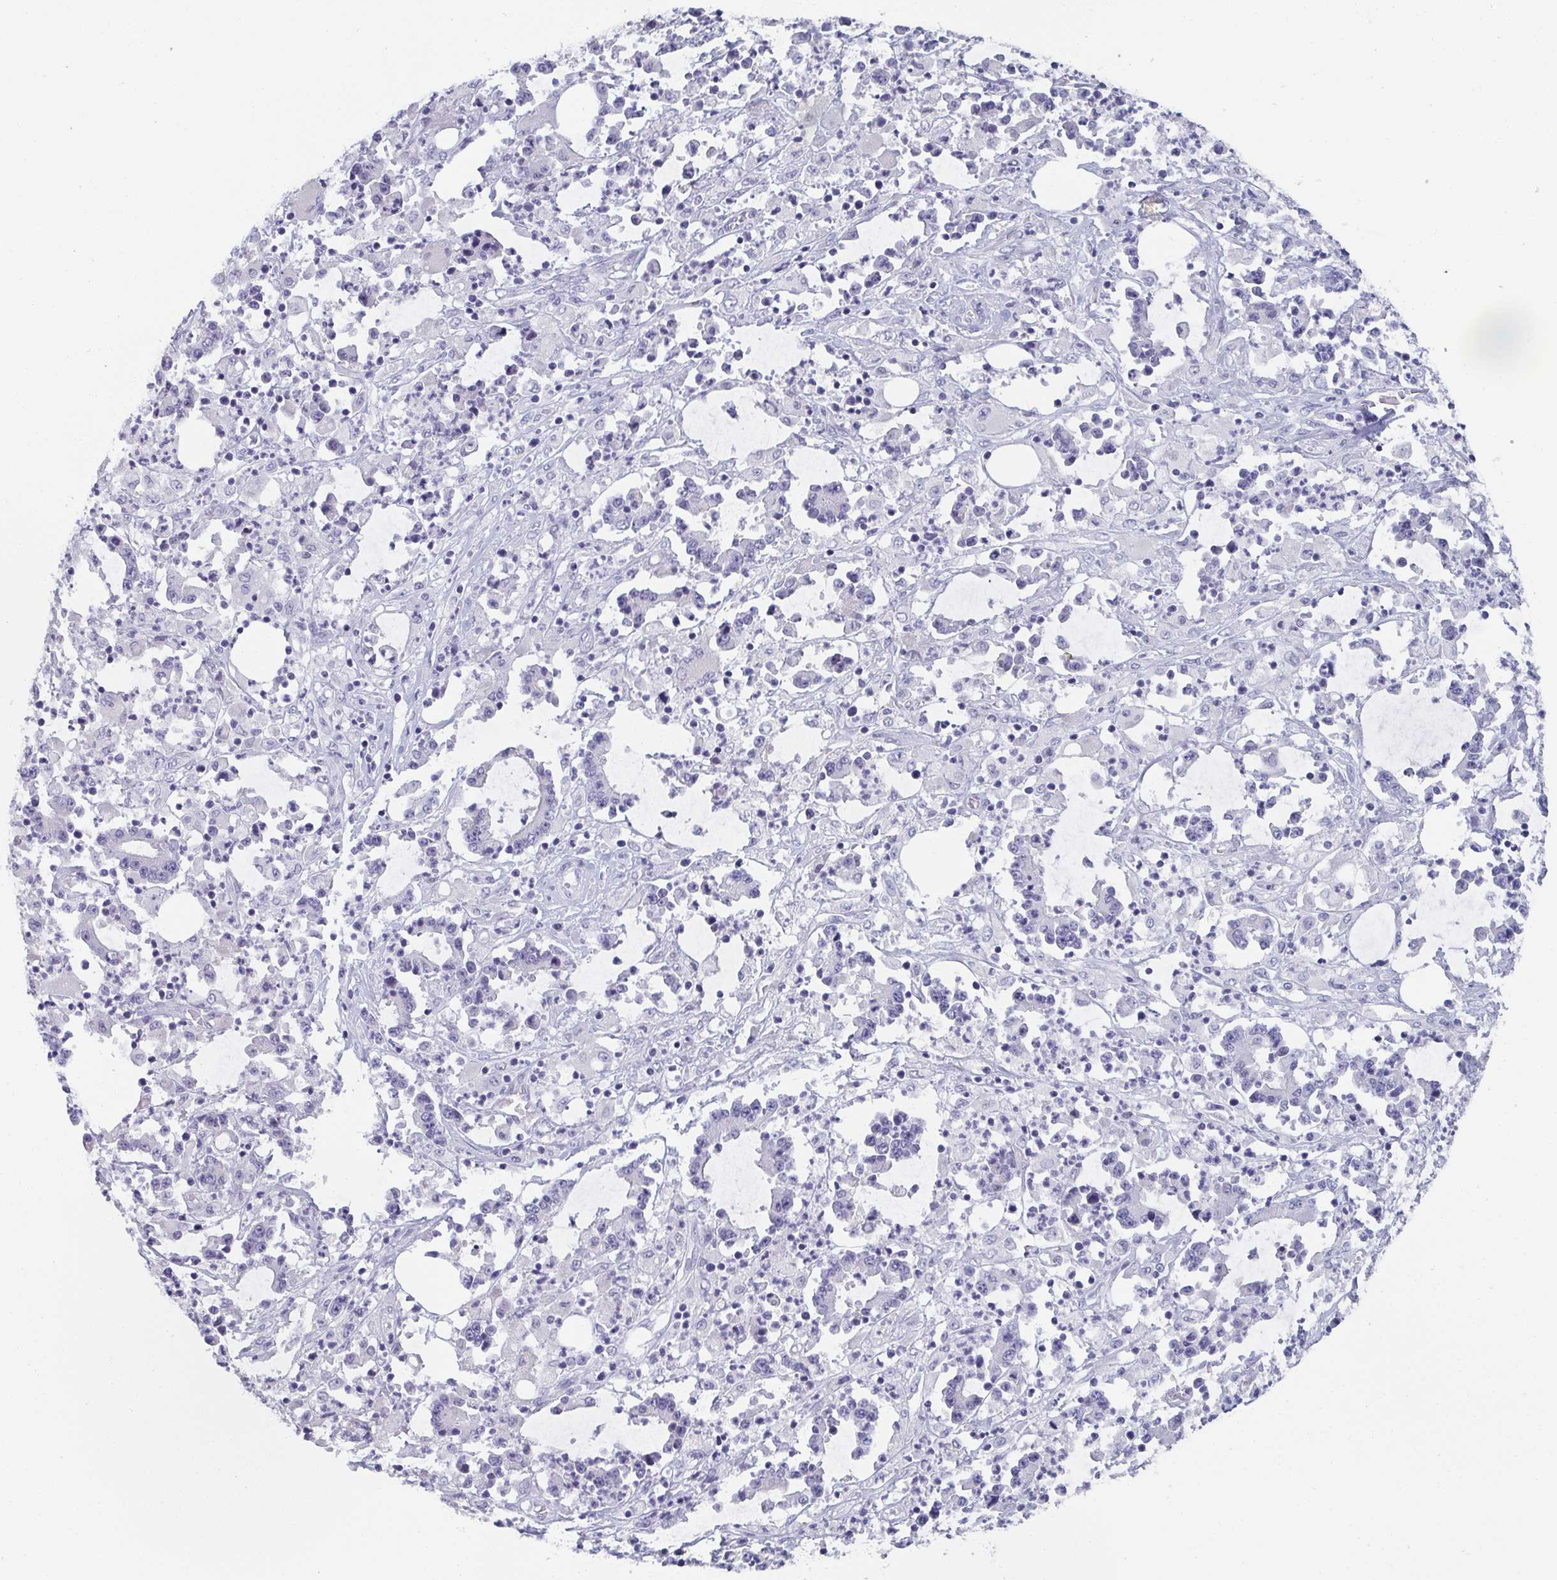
{"staining": {"intensity": "negative", "quantity": "none", "location": "none"}, "tissue": "stomach cancer", "cell_type": "Tumor cells", "image_type": "cancer", "snomed": [{"axis": "morphology", "description": "Adenocarcinoma, NOS"}, {"axis": "topography", "description": "Stomach, upper"}], "caption": "Photomicrograph shows no protein staining in tumor cells of stomach cancer (adenocarcinoma) tissue.", "gene": "DYDC2", "patient": {"sex": "male", "age": 68}}